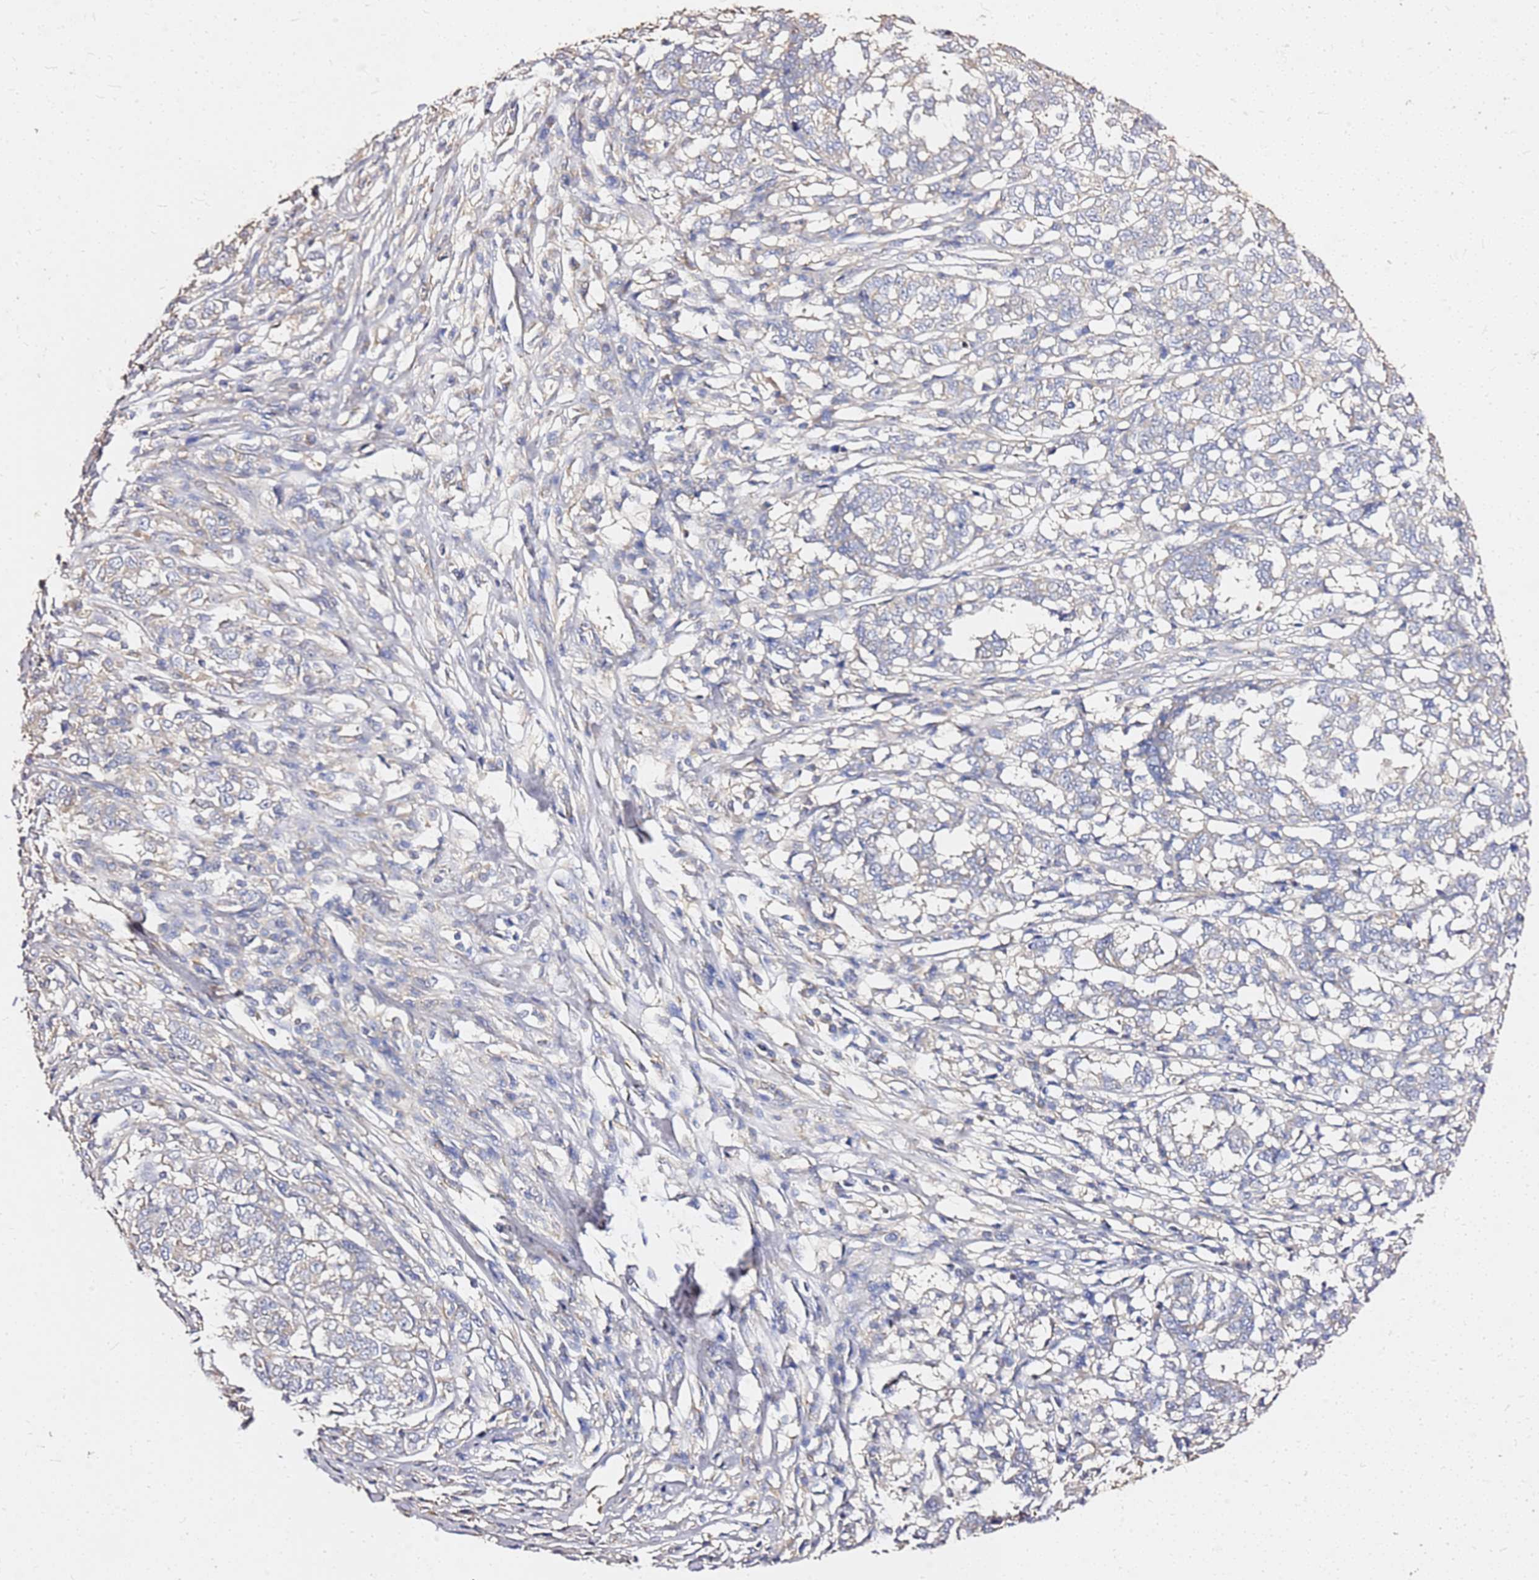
{"staining": {"intensity": "negative", "quantity": "none", "location": "none"}, "tissue": "melanoma", "cell_type": "Tumor cells", "image_type": "cancer", "snomed": [{"axis": "morphology", "description": "Malignant melanoma, NOS"}, {"axis": "topography", "description": "Skin"}], "caption": "DAB (3,3'-diaminobenzidine) immunohistochemical staining of malignant melanoma exhibits no significant positivity in tumor cells.", "gene": "EXD3", "patient": {"sex": "female", "age": 72}}